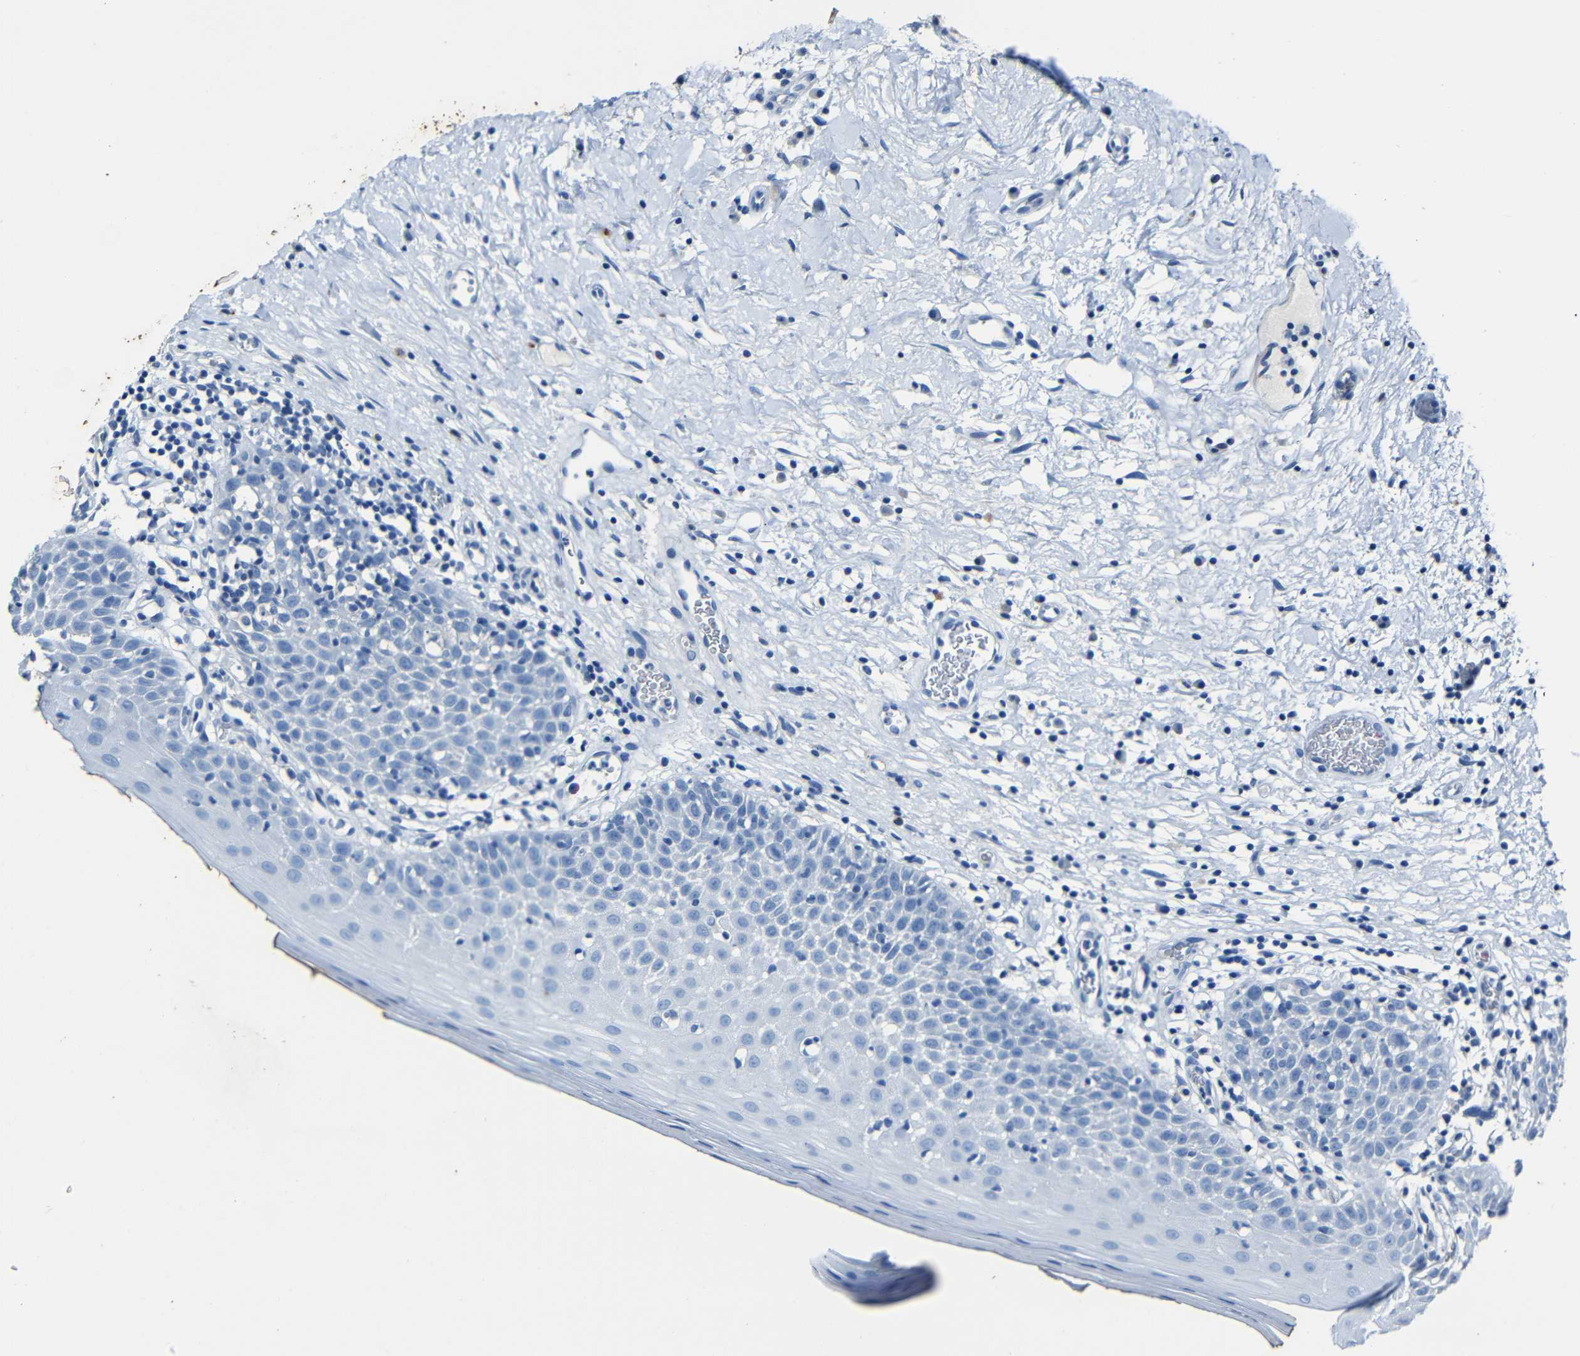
{"staining": {"intensity": "negative", "quantity": "none", "location": "none"}, "tissue": "oral mucosa", "cell_type": "Squamous epithelial cells", "image_type": "normal", "snomed": [{"axis": "morphology", "description": "Normal tissue, NOS"}, {"axis": "topography", "description": "Skeletal muscle"}, {"axis": "topography", "description": "Oral tissue"}], "caption": "The image exhibits no significant expression in squamous epithelial cells of oral mucosa. (Brightfield microscopy of DAB immunohistochemistry at high magnification).", "gene": "CLDN11", "patient": {"sex": "male", "age": 58}}